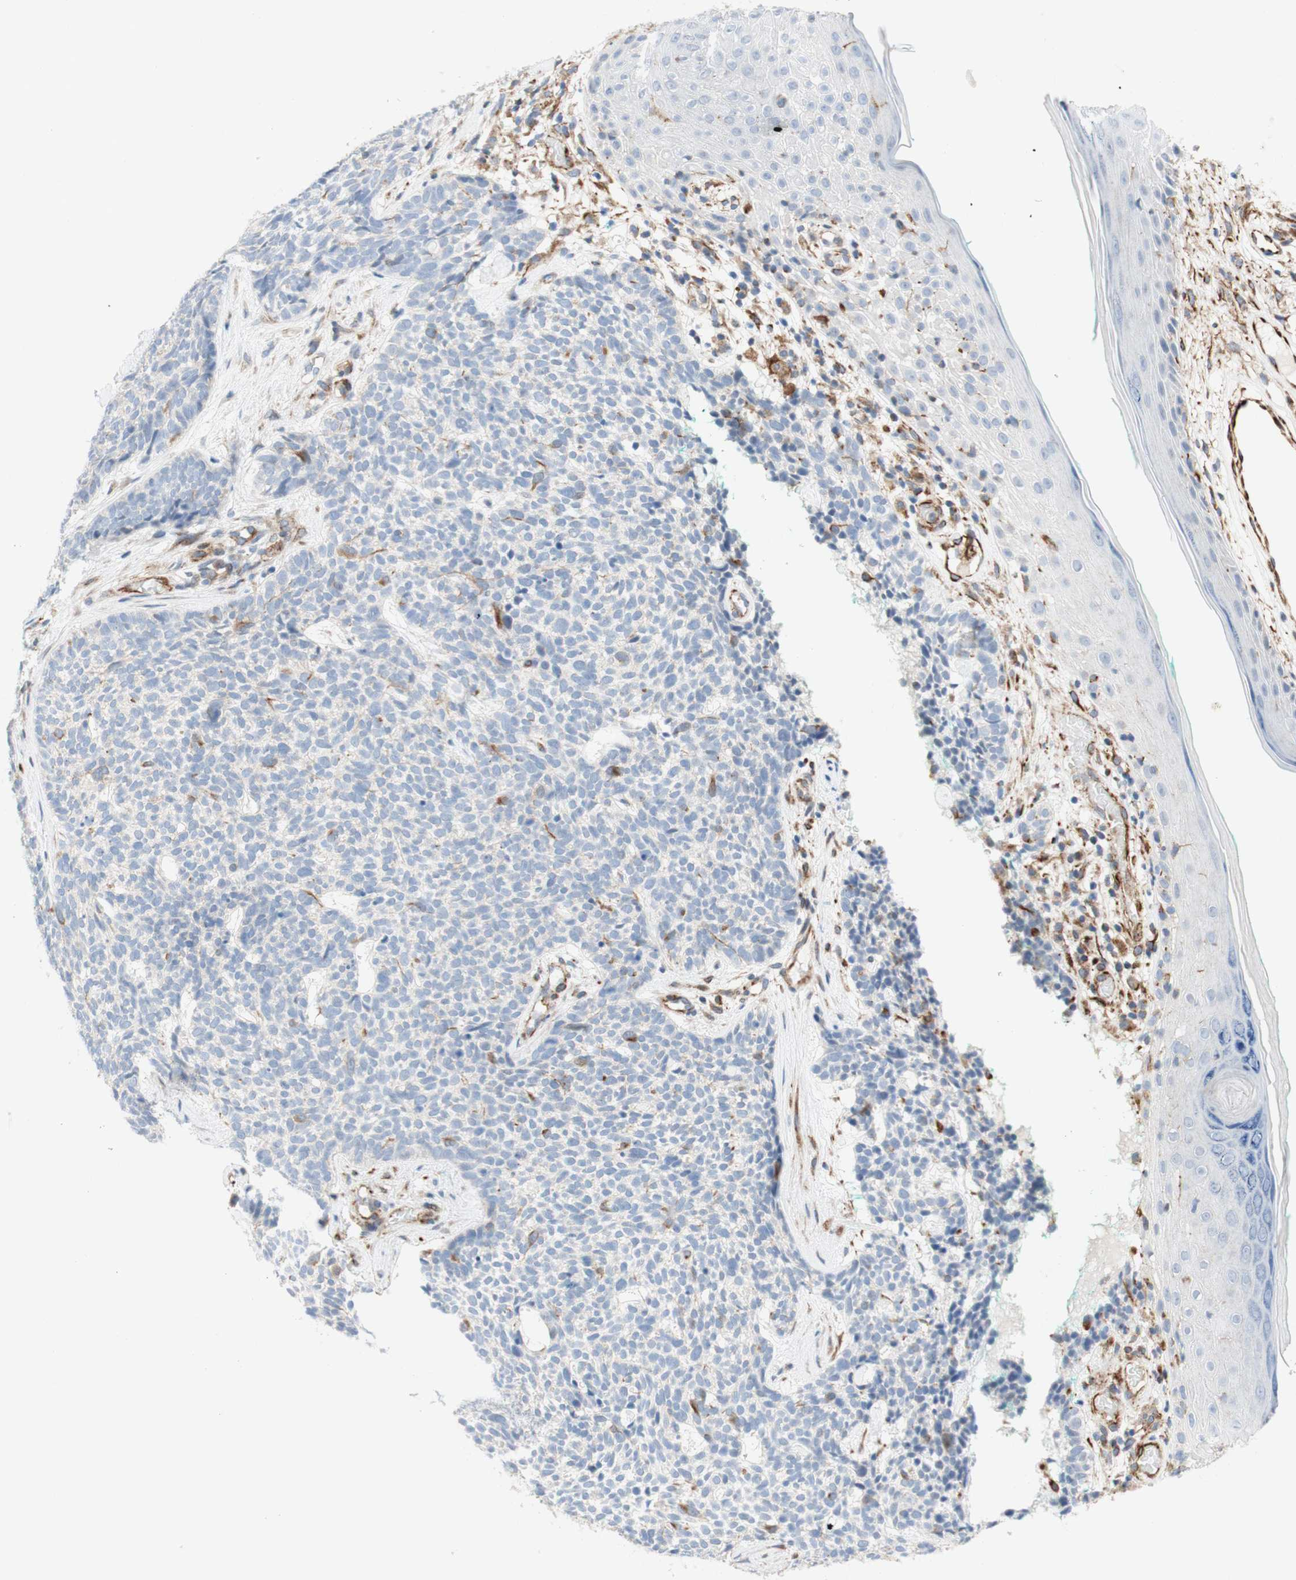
{"staining": {"intensity": "moderate", "quantity": "<25%", "location": "cytoplasmic/membranous"}, "tissue": "skin cancer", "cell_type": "Tumor cells", "image_type": "cancer", "snomed": [{"axis": "morphology", "description": "Basal cell carcinoma"}, {"axis": "topography", "description": "Skin"}], "caption": "Tumor cells exhibit low levels of moderate cytoplasmic/membranous staining in about <25% of cells in skin cancer (basal cell carcinoma). The protein of interest is stained brown, and the nuclei are stained in blue (DAB (3,3'-diaminobenzidine) IHC with brightfield microscopy, high magnification).", "gene": "POU2AF1", "patient": {"sex": "female", "age": 84}}